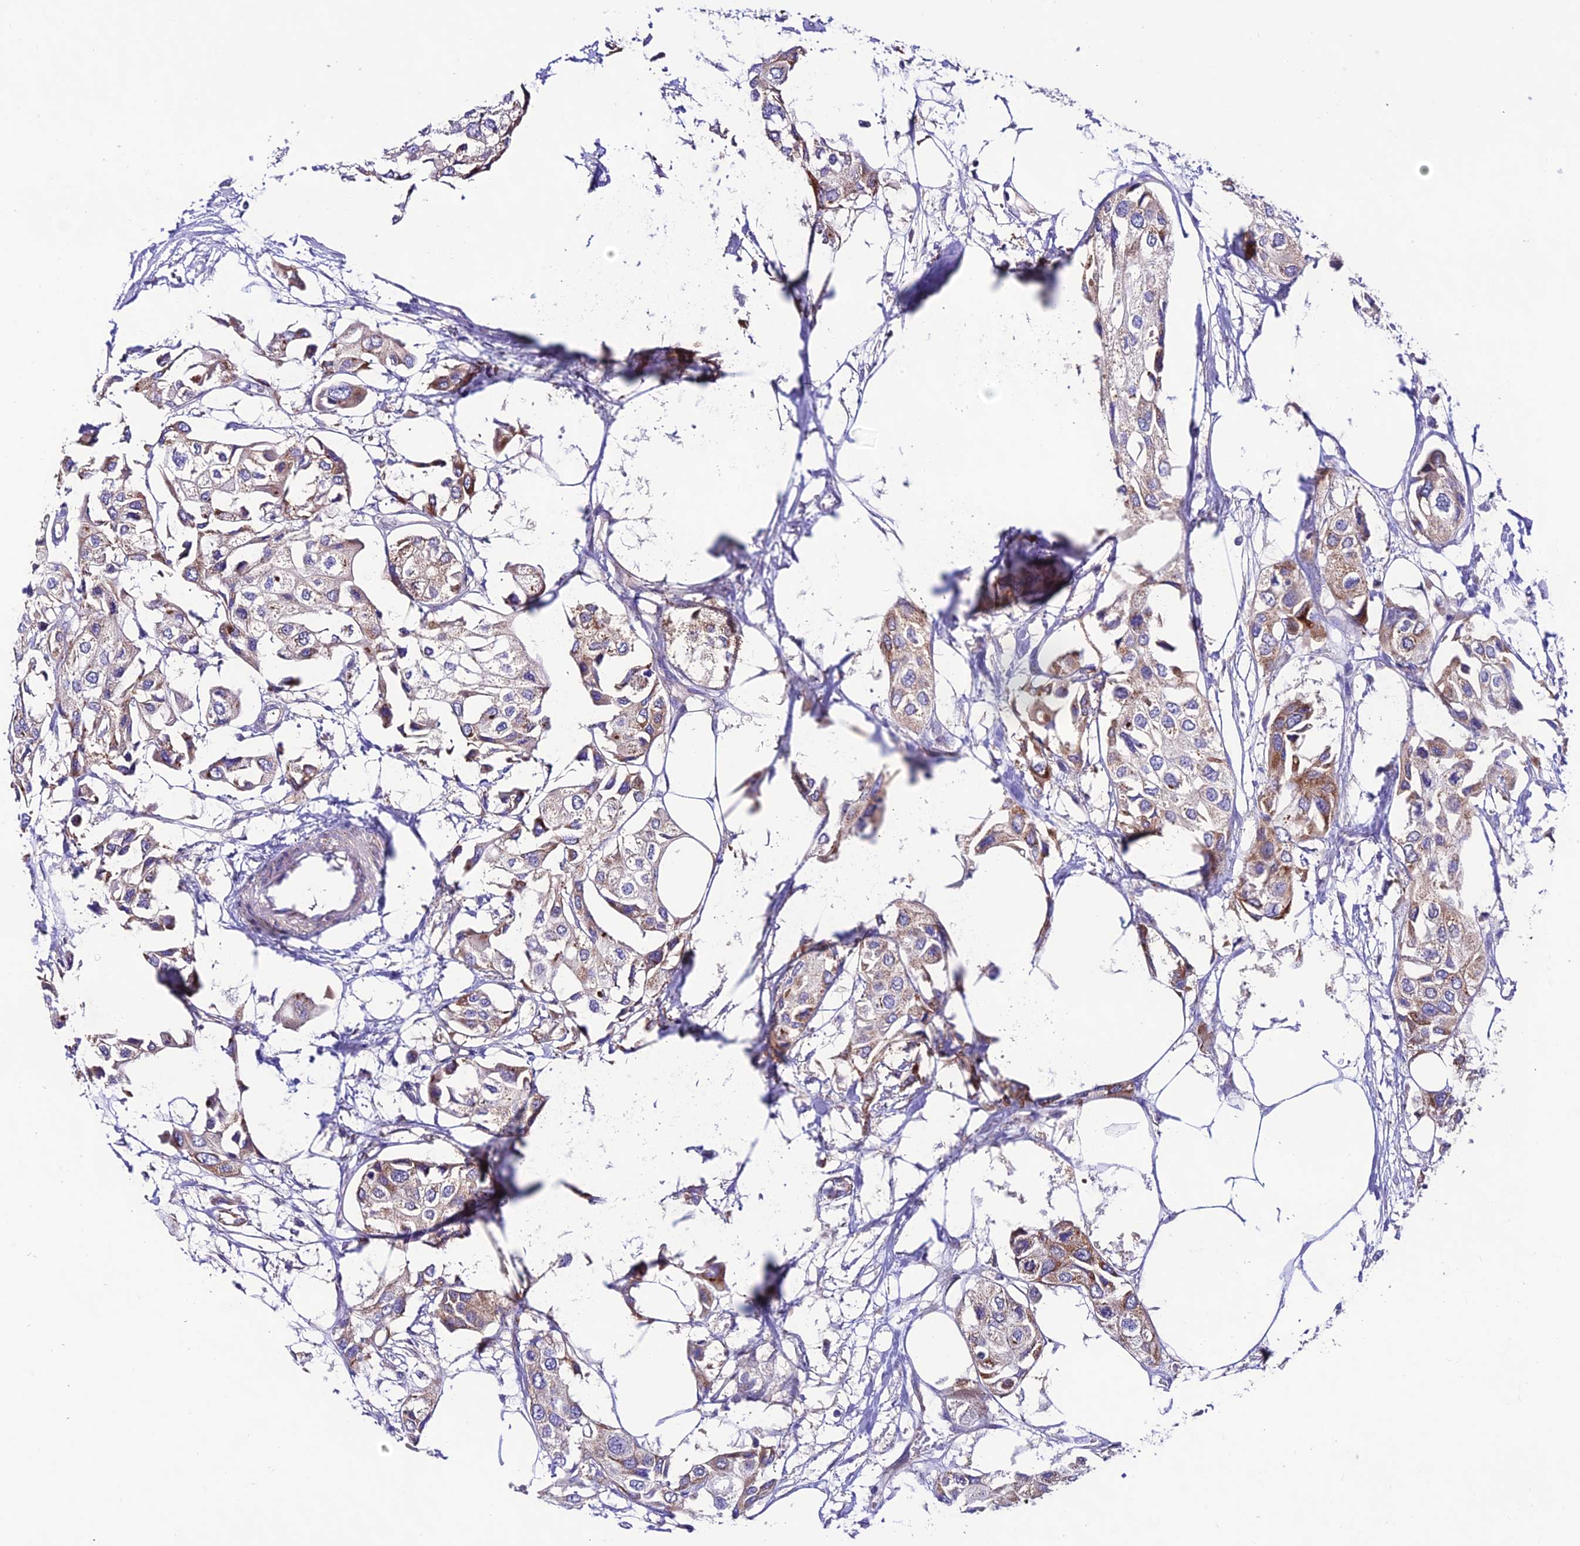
{"staining": {"intensity": "moderate", "quantity": "<25%", "location": "cytoplasmic/membranous"}, "tissue": "urothelial cancer", "cell_type": "Tumor cells", "image_type": "cancer", "snomed": [{"axis": "morphology", "description": "Urothelial carcinoma, High grade"}, {"axis": "topography", "description": "Urinary bladder"}], "caption": "Protein staining of urothelial carcinoma (high-grade) tissue demonstrates moderate cytoplasmic/membranous positivity in approximately <25% of tumor cells.", "gene": "LACTB2", "patient": {"sex": "male", "age": 64}}